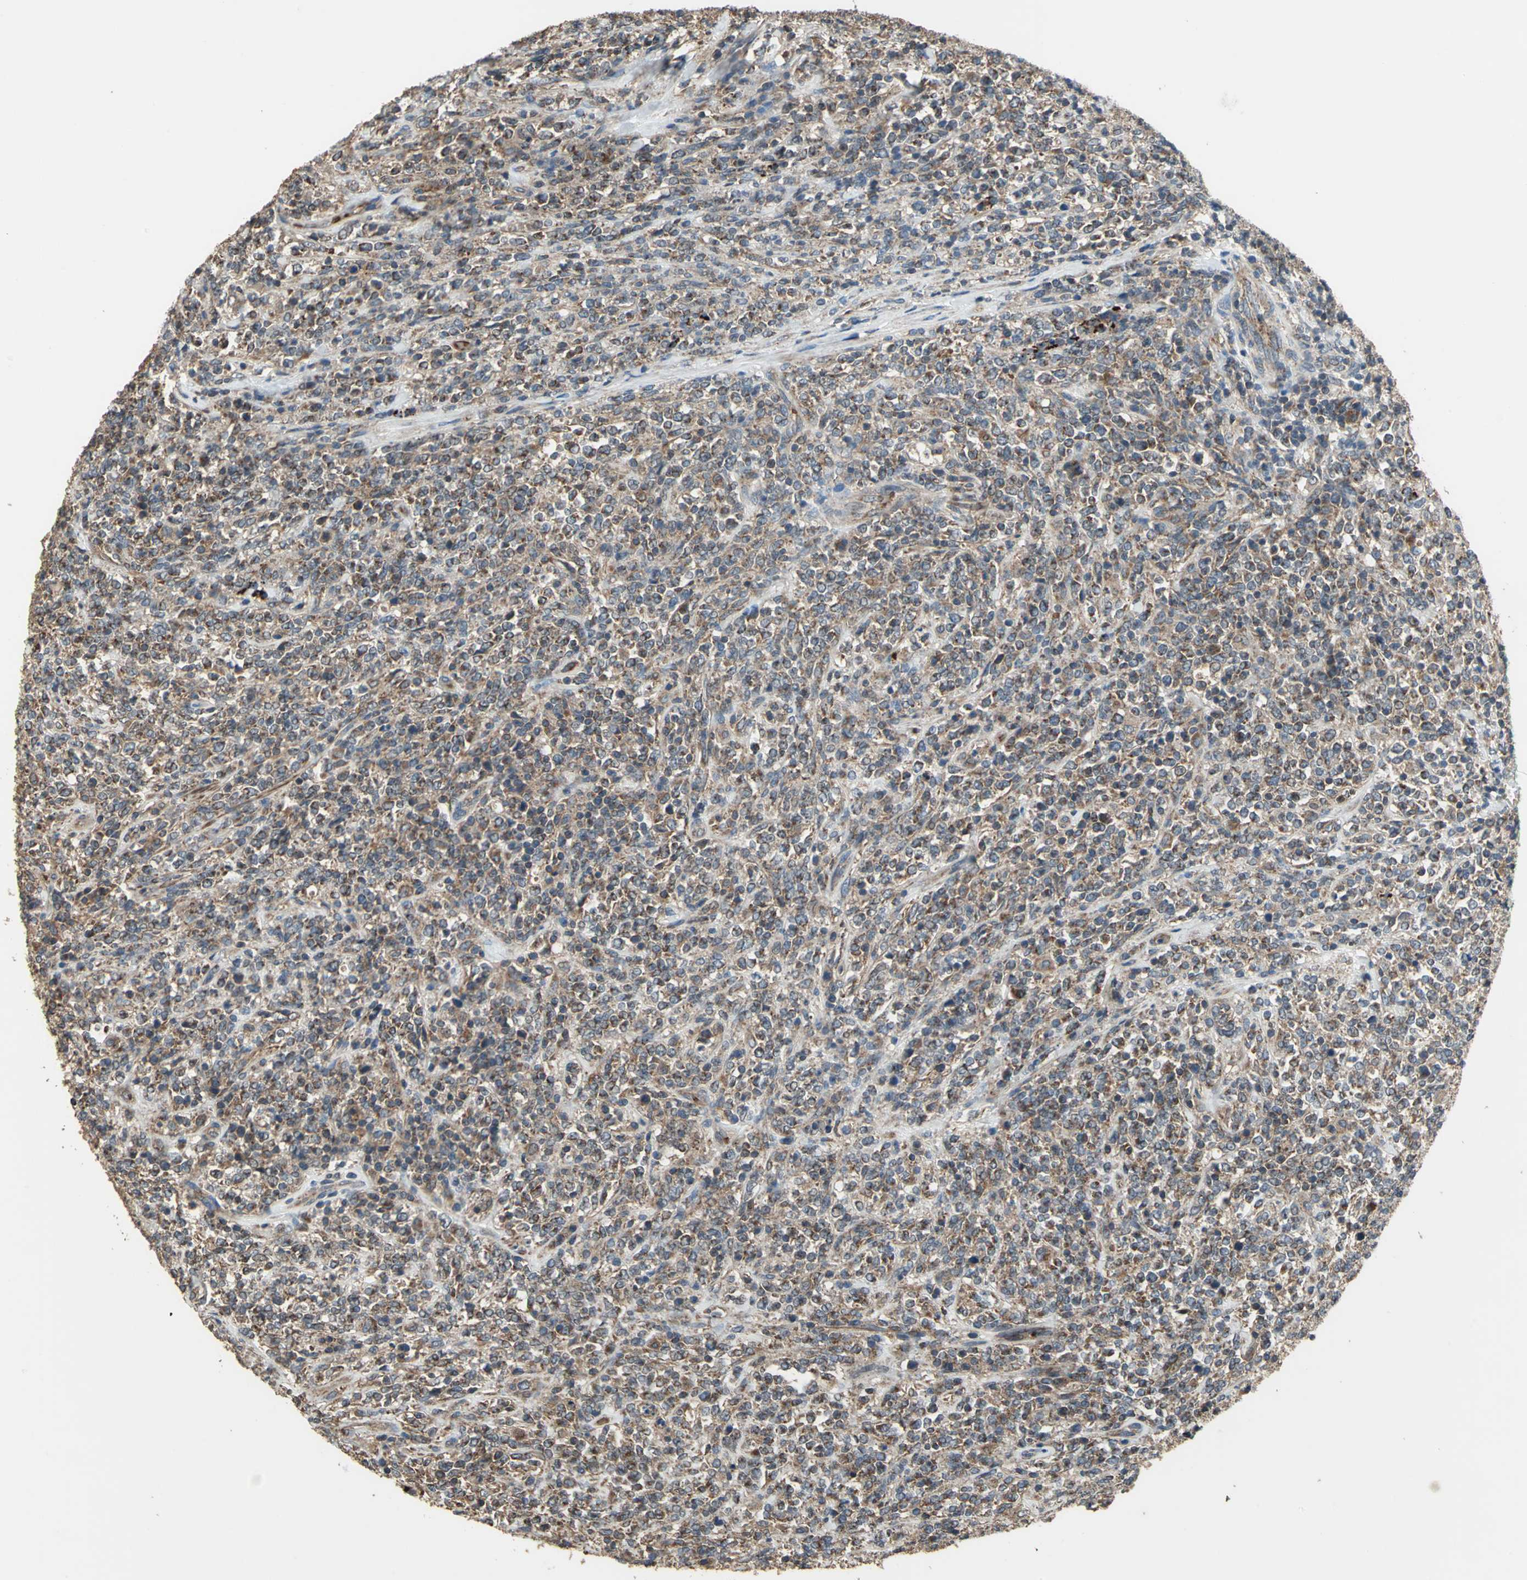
{"staining": {"intensity": "strong", "quantity": ">75%", "location": "cytoplasmic/membranous"}, "tissue": "lymphoma", "cell_type": "Tumor cells", "image_type": "cancer", "snomed": [{"axis": "morphology", "description": "Malignant lymphoma, non-Hodgkin's type, High grade"}, {"axis": "topography", "description": "Soft tissue"}], "caption": "High-magnification brightfield microscopy of lymphoma stained with DAB (brown) and counterstained with hematoxylin (blue). tumor cells exhibit strong cytoplasmic/membranous staining is present in about>75% of cells.", "gene": "POLRMT", "patient": {"sex": "male", "age": 18}}